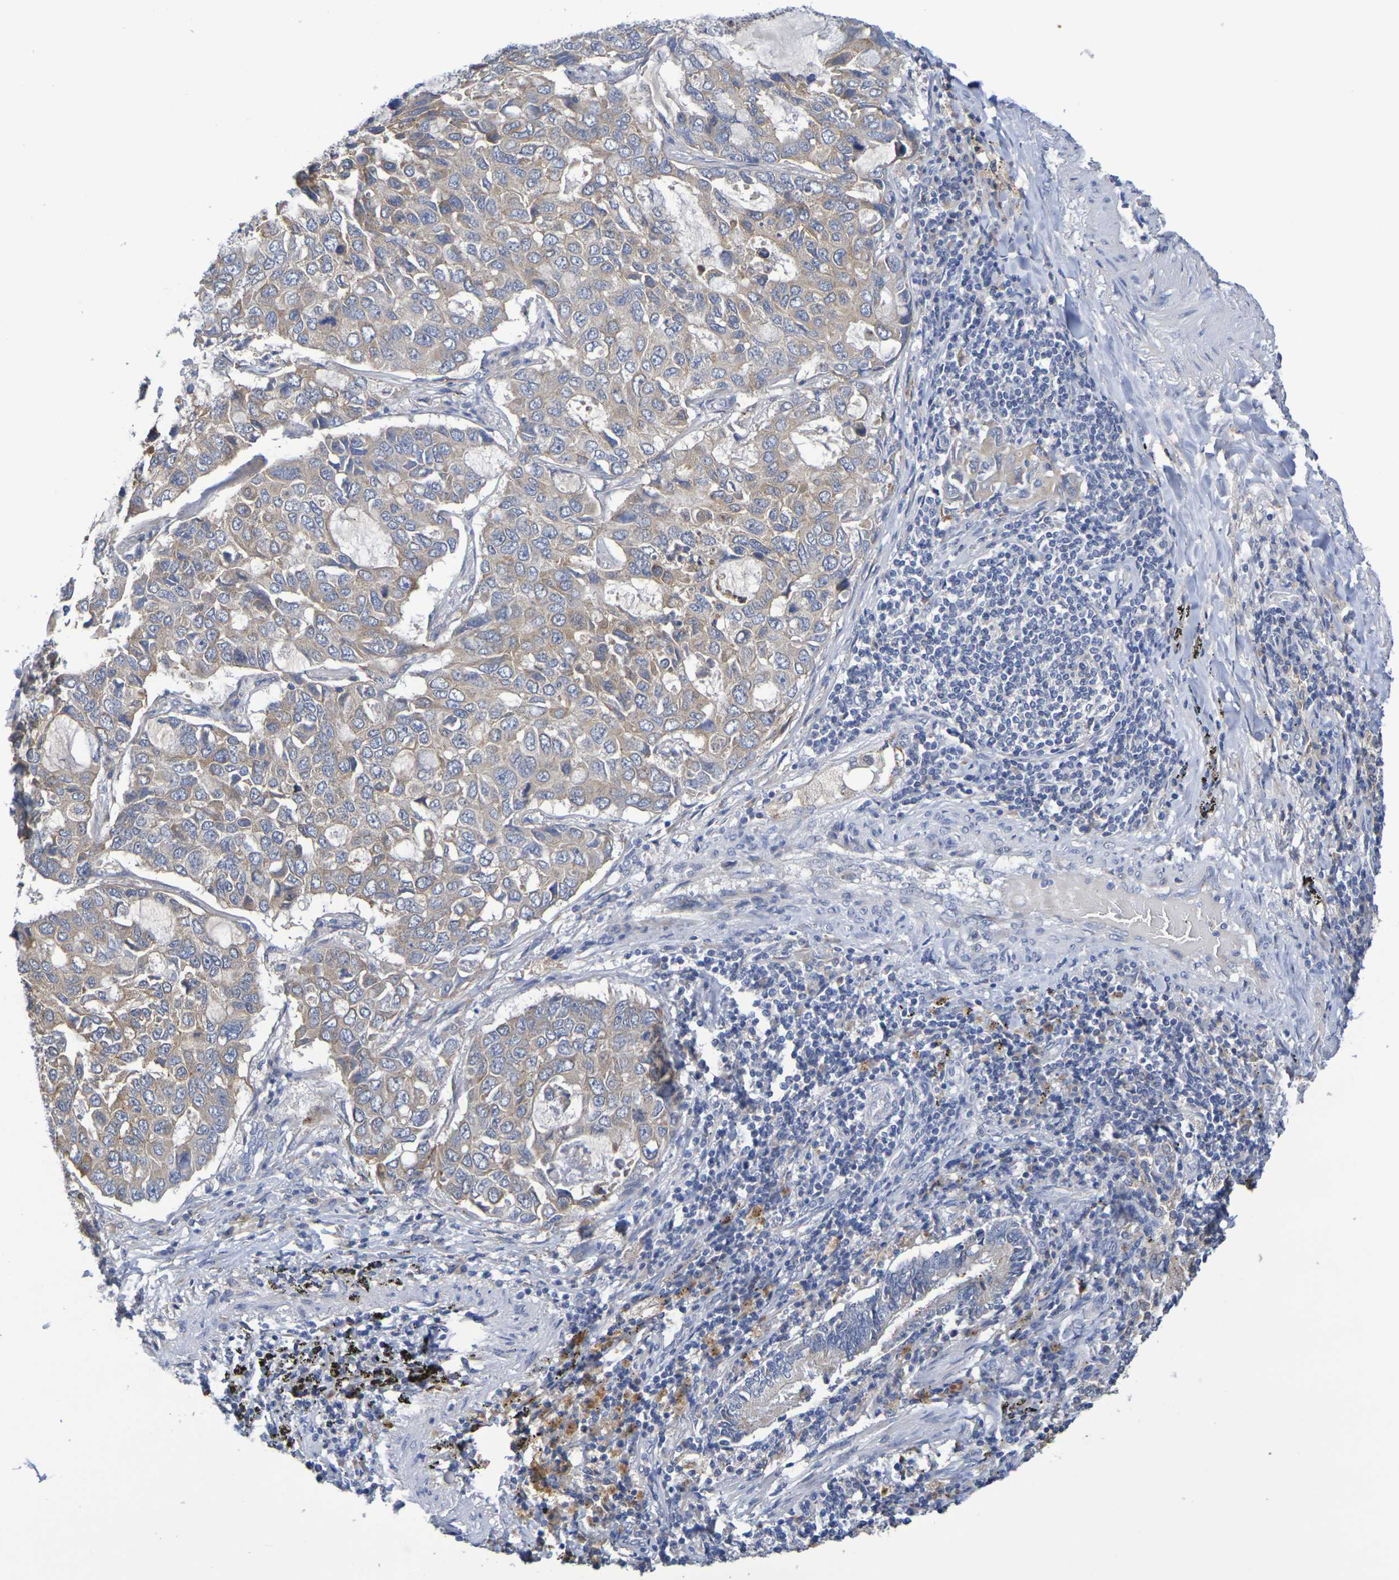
{"staining": {"intensity": "weak", "quantity": ">75%", "location": "cytoplasmic/membranous"}, "tissue": "lung cancer", "cell_type": "Tumor cells", "image_type": "cancer", "snomed": [{"axis": "morphology", "description": "Adenocarcinoma, NOS"}, {"axis": "topography", "description": "Lung"}], "caption": "Tumor cells display low levels of weak cytoplasmic/membranous staining in approximately >75% of cells in human lung cancer.", "gene": "SDC4", "patient": {"sex": "male", "age": 64}}